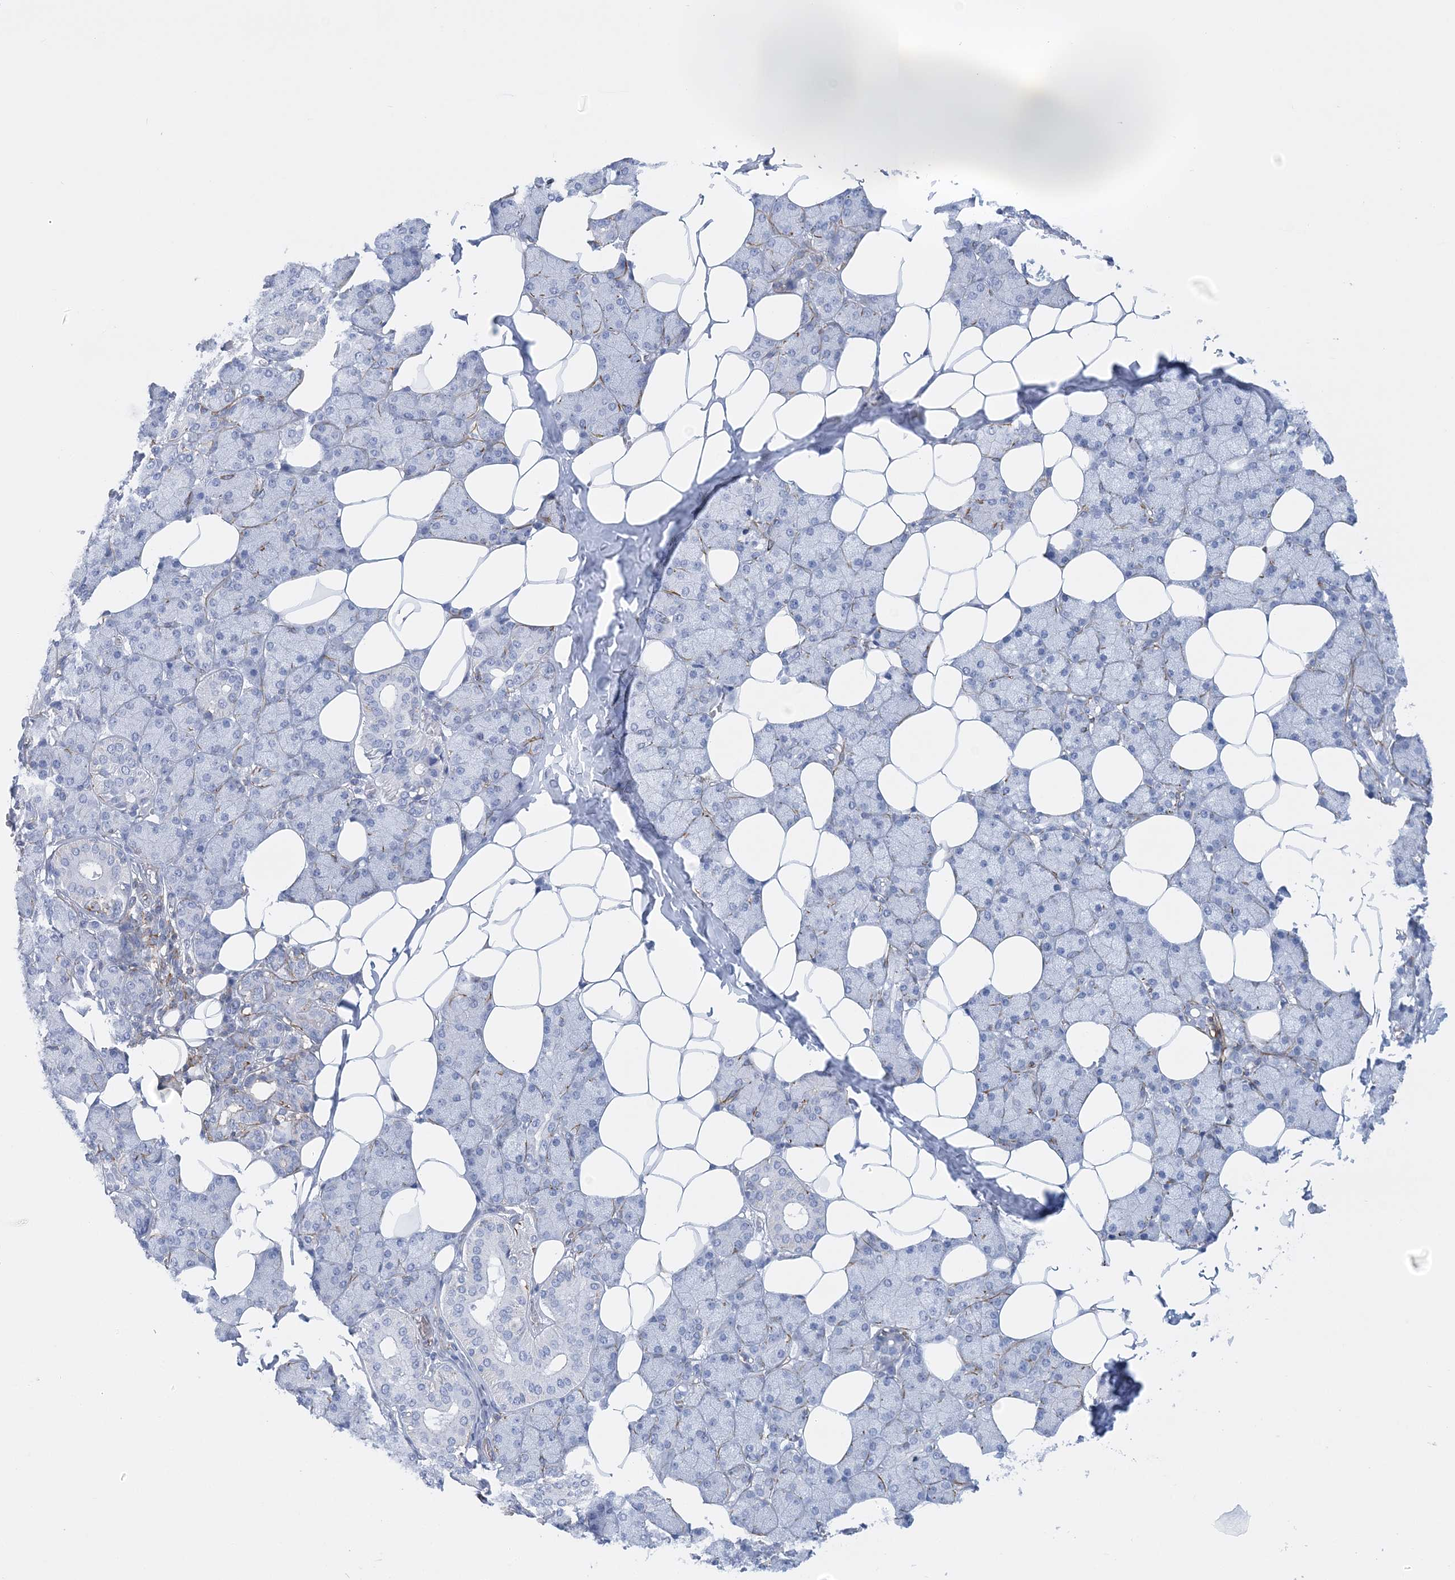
{"staining": {"intensity": "negative", "quantity": "none", "location": "none"}, "tissue": "salivary gland", "cell_type": "Glandular cells", "image_type": "normal", "snomed": [{"axis": "morphology", "description": "Normal tissue, NOS"}, {"axis": "topography", "description": "Salivary gland"}], "caption": "IHC image of benign salivary gland stained for a protein (brown), which reveals no expression in glandular cells. (DAB (3,3'-diaminobenzidine) immunohistochemistry (IHC) with hematoxylin counter stain).", "gene": "C11orf21", "patient": {"sex": "female", "age": 33}}